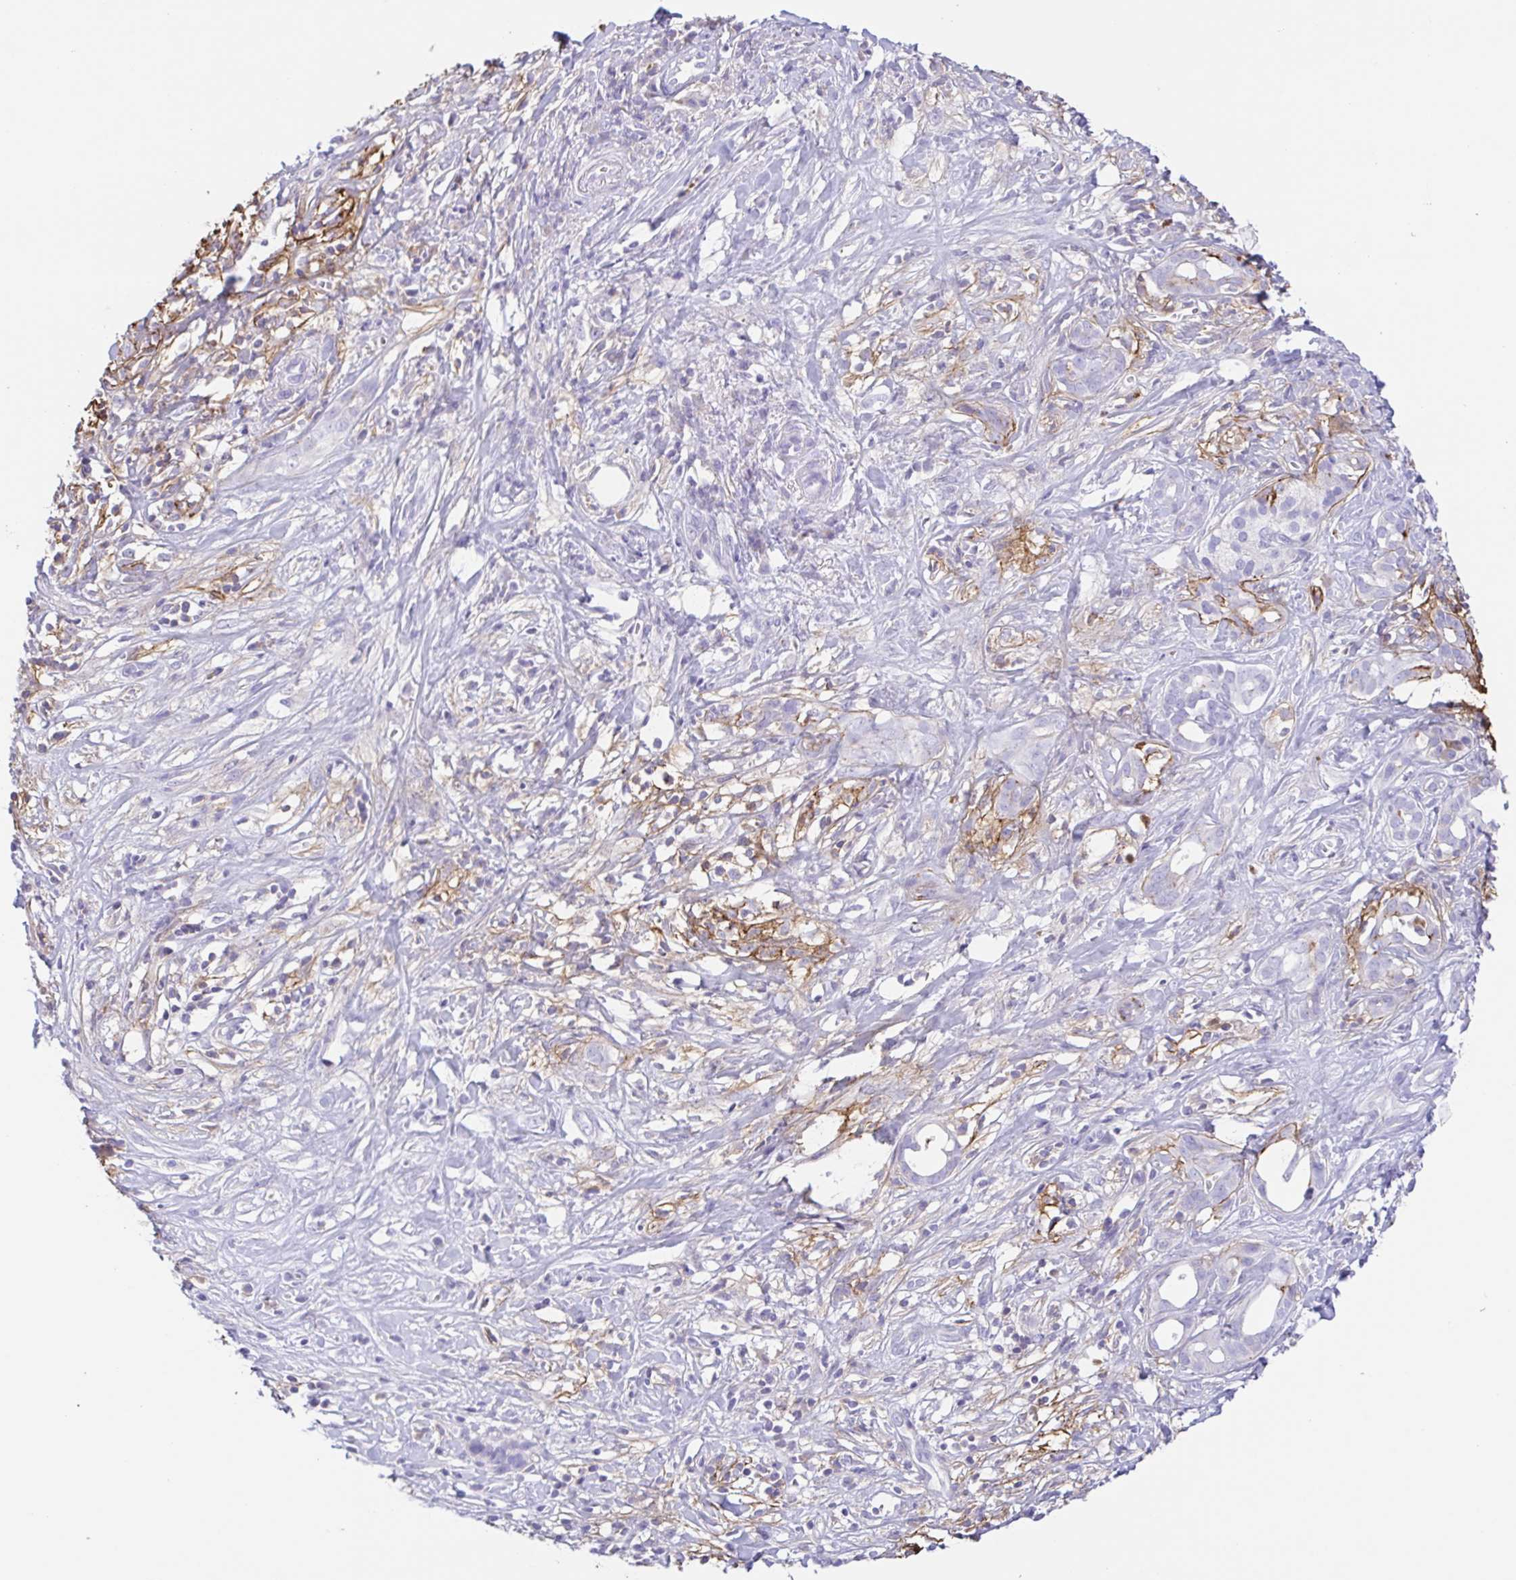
{"staining": {"intensity": "negative", "quantity": "none", "location": "none"}, "tissue": "pancreatic cancer", "cell_type": "Tumor cells", "image_type": "cancer", "snomed": [{"axis": "morphology", "description": "Adenocarcinoma, NOS"}, {"axis": "topography", "description": "Pancreas"}], "caption": "DAB (3,3'-diaminobenzidine) immunohistochemical staining of pancreatic cancer (adenocarcinoma) demonstrates no significant positivity in tumor cells.", "gene": "ARPP21", "patient": {"sex": "male", "age": 61}}